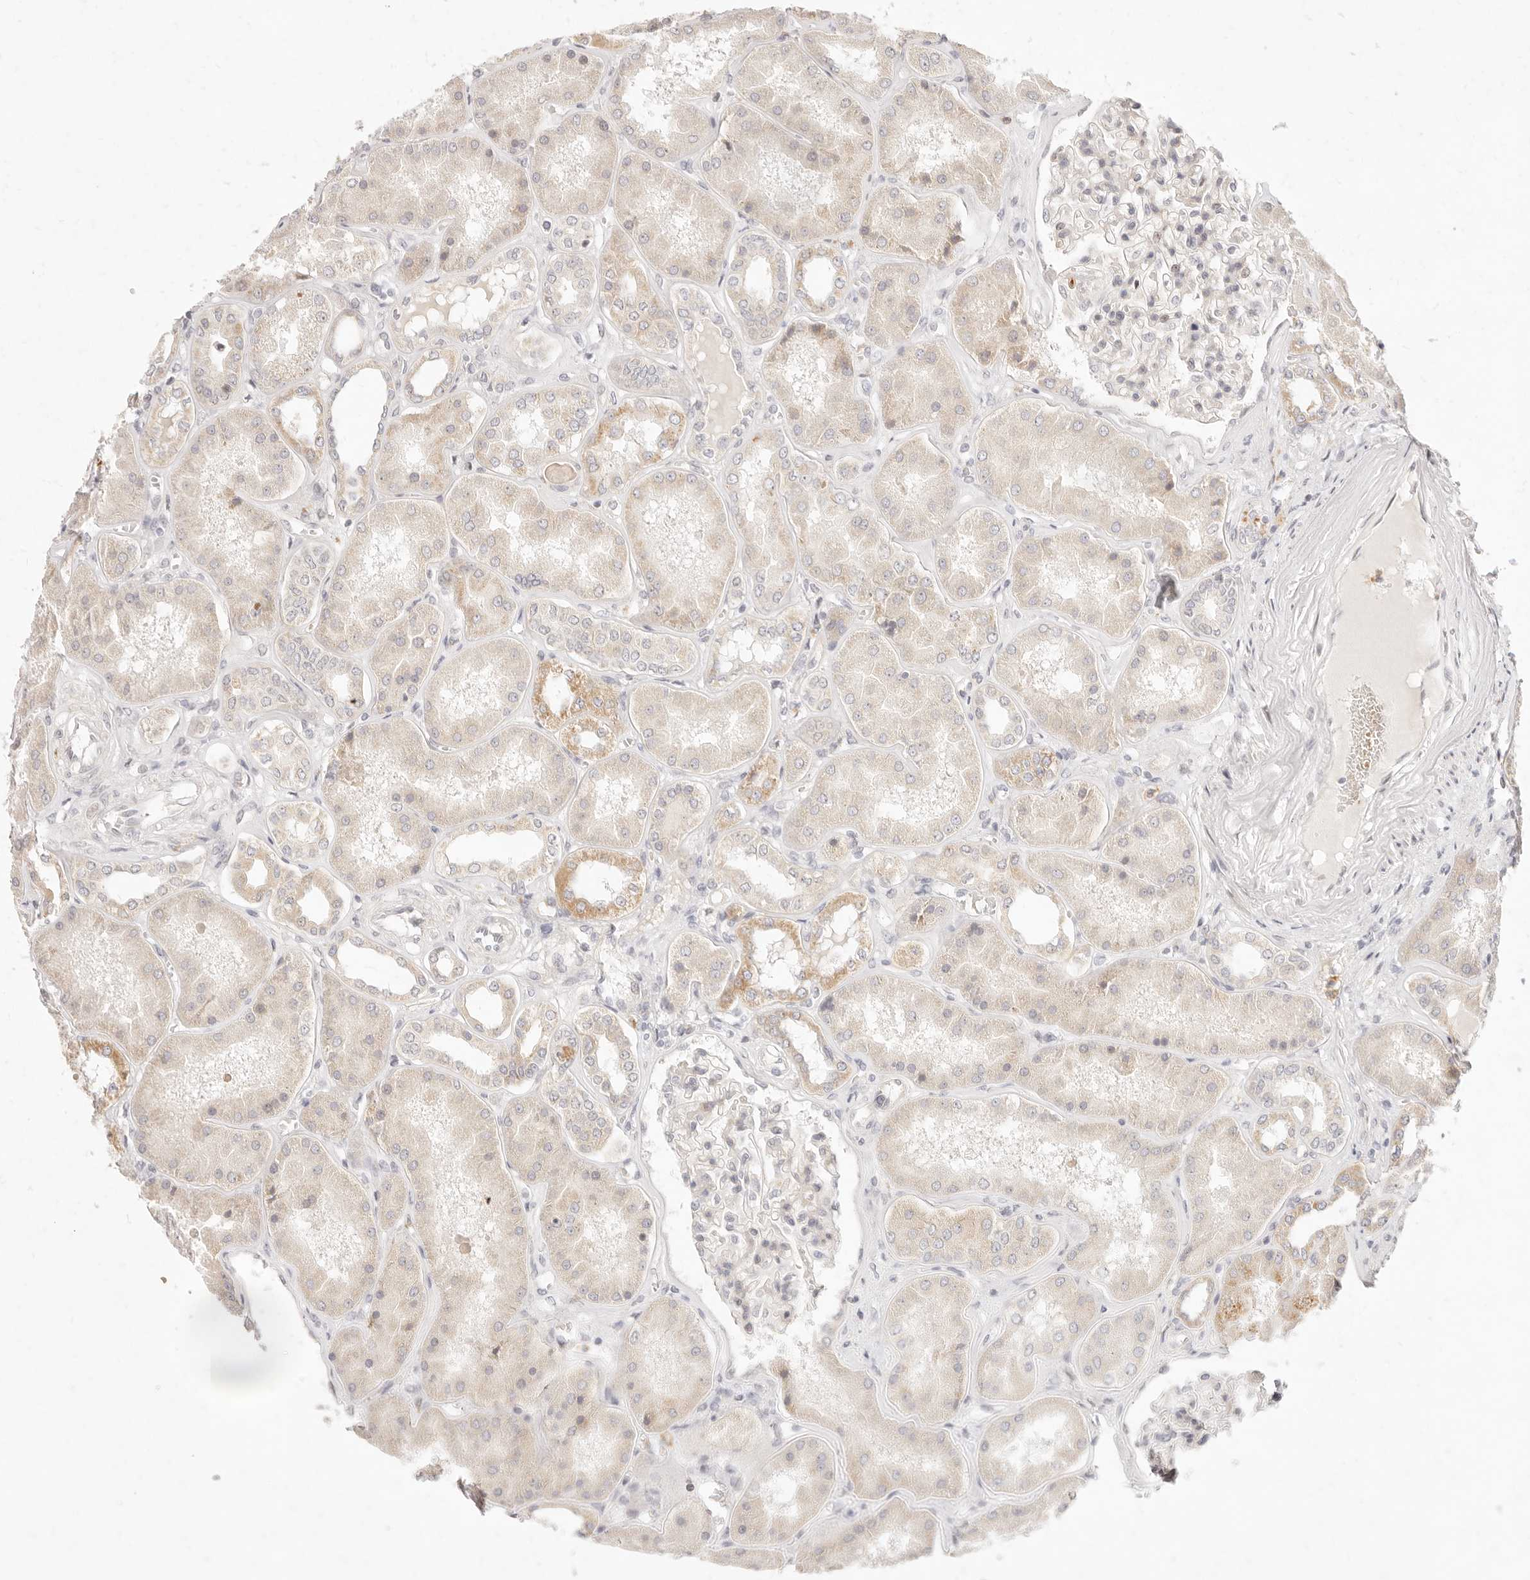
{"staining": {"intensity": "moderate", "quantity": "<25%", "location": "cytoplasmic/membranous"}, "tissue": "kidney", "cell_type": "Cells in glomeruli", "image_type": "normal", "snomed": [{"axis": "morphology", "description": "Normal tissue, NOS"}, {"axis": "topography", "description": "Kidney"}], "caption": "IHC photomicrograph of unremarkable kidney: human kidney stained using immunohistochemistry (IHC) exhibits low levels of moderate protein expression localized specifically in the cytoplasmic/membranous of cells in glomeruli, appearing as a cytoplasmic/membranous brown color.", "gene": "ASCL3", "patient": {"sex": "female", "age": 56}}